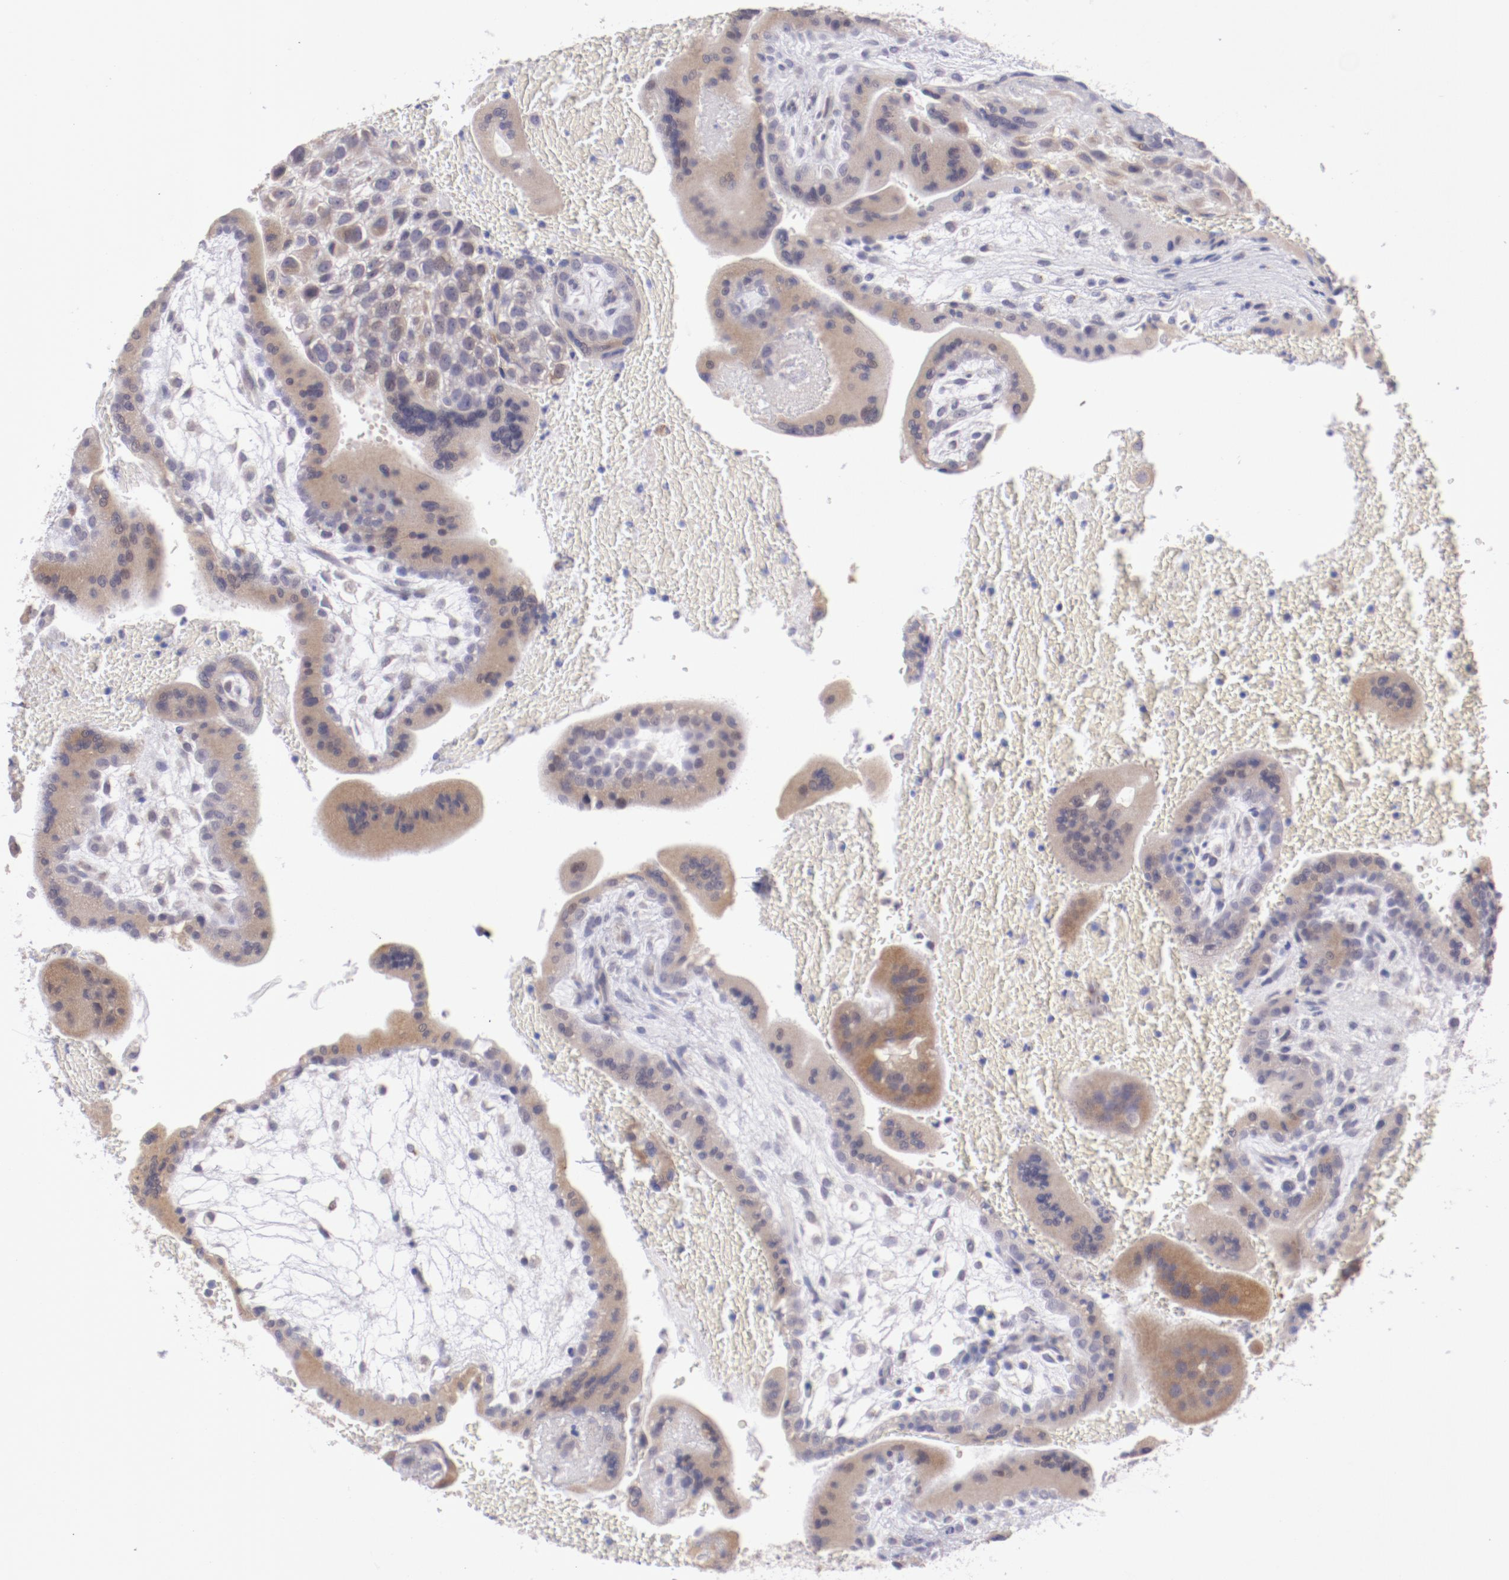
{"staining": {"intensity": "weak", "quantity": ">75%", "location": "cytoplasmic/membranous"}, "tissue": "placenta", "cell_type": "Decidual cells", "image_type": "normal", "snomed": [{"axis": "morphology", "description": "Normal tissue, NOS"}, {"axis": "topography", "description": "Placenta"}], "caption": "Decidual cells display weak cytoplasmic/membranous positivity in about >75% of cells in benign placenta. (DAB IHC, brown staining for protein, blue staining for nuclei).", "gene": "TRAF3", "patient": {"sex": "female", "age": 35}}